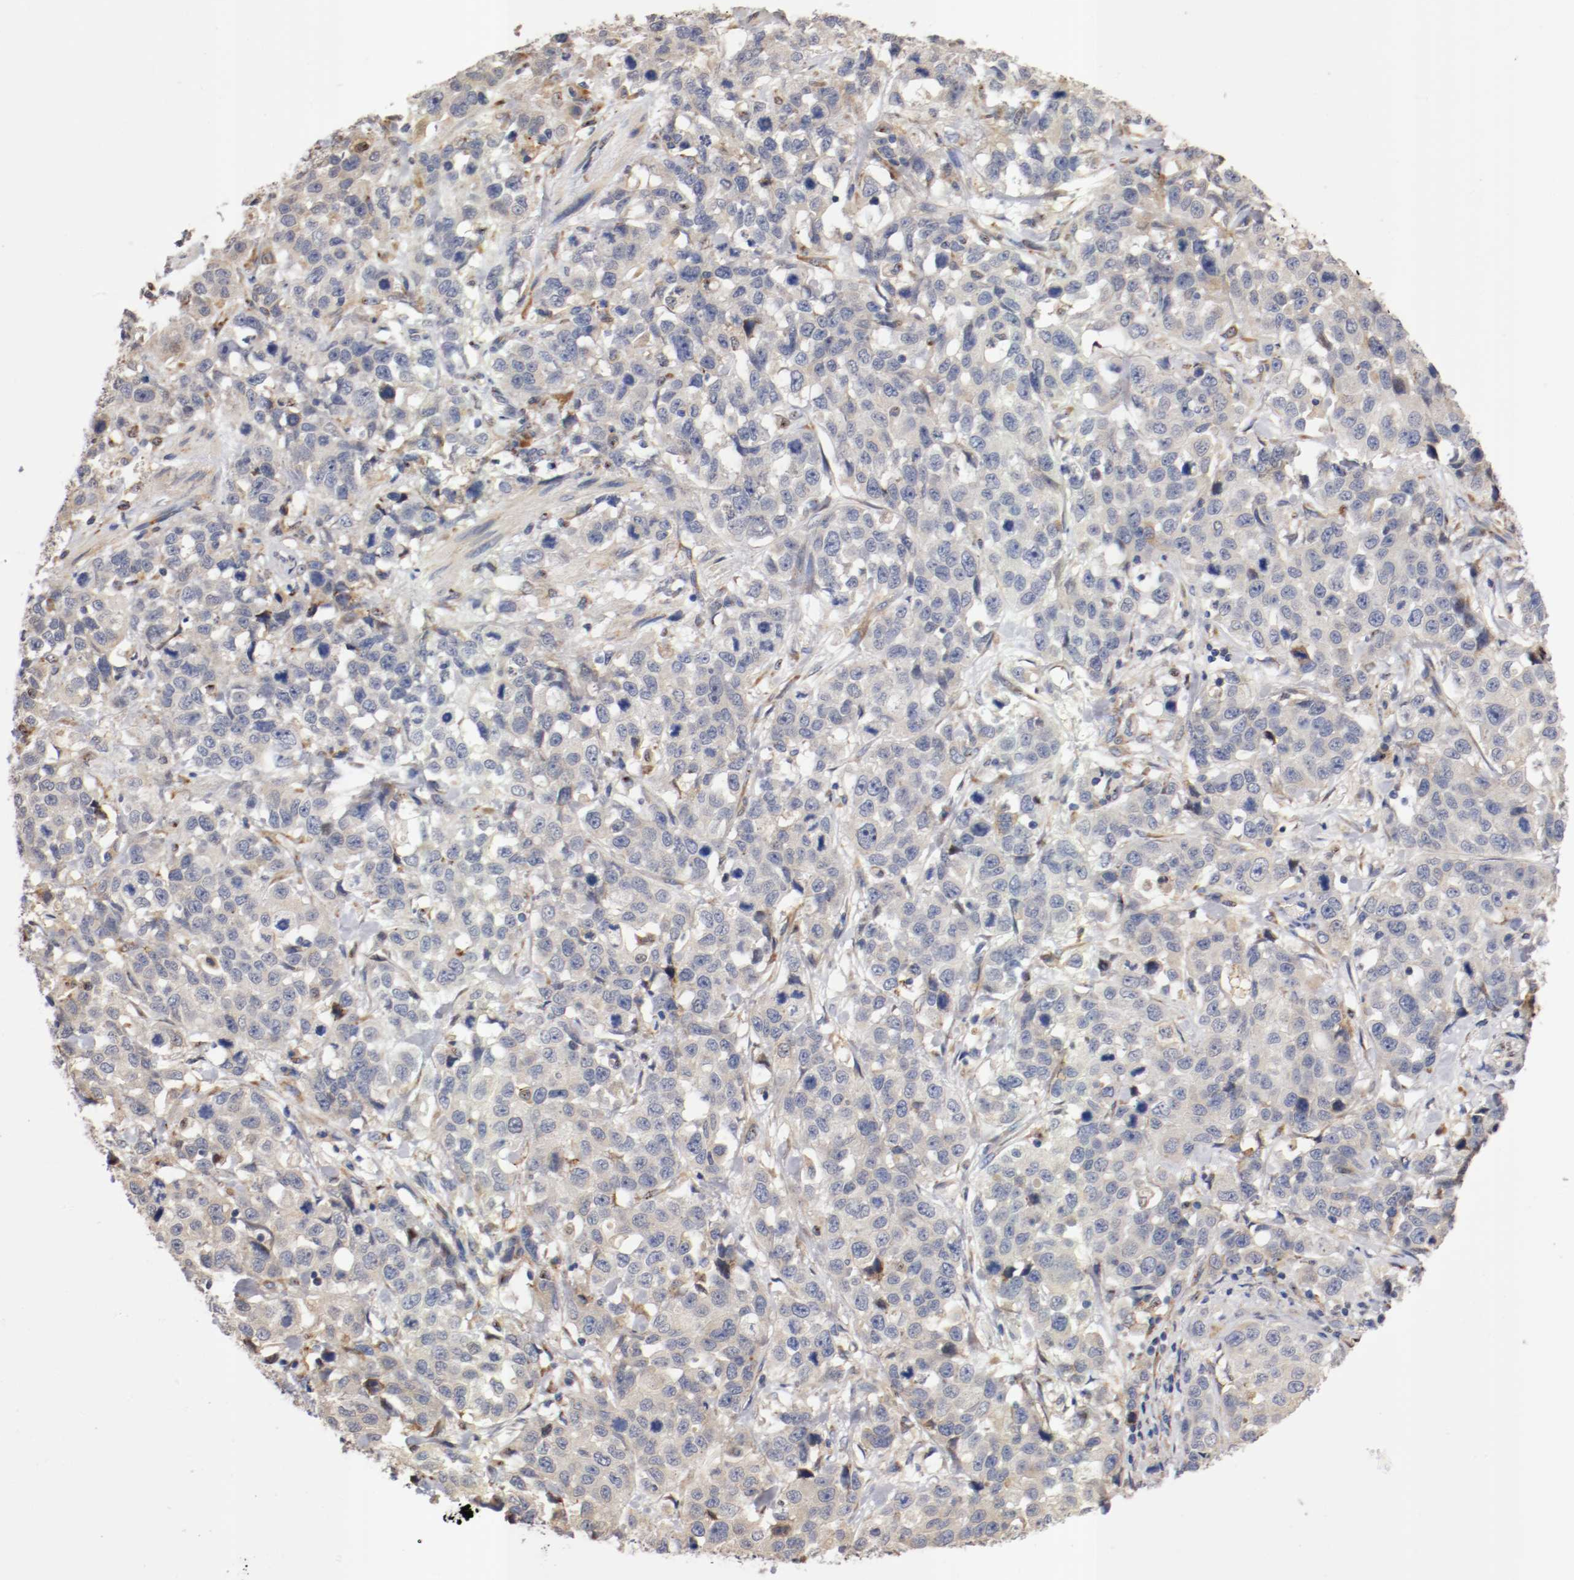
{"staining": {"intensity": "weak", "quantity": ">75%", "location": "cytoplasmic/membranous"}, "tissue": "stomach cancer", "cell_type": "Tumor cells", "image_type": "cancer", "snomed": [{"axis": "morphology", "description": "Normal tissue, NOS"}, {"axis": "morphology", "description": "Adenocarcinoma, NOS"}, {"axis": "topography", "description": "Stomach"}], "caption": "This is an image of immunohistochemistry (IHC) staining of stomach cancer (adenocarcinoma), which shows weak expression in the cytoplasmic/membranous of tumor cells.", "gene": "TNFSF13", "patient": {"sex": "male", "age": 48}}